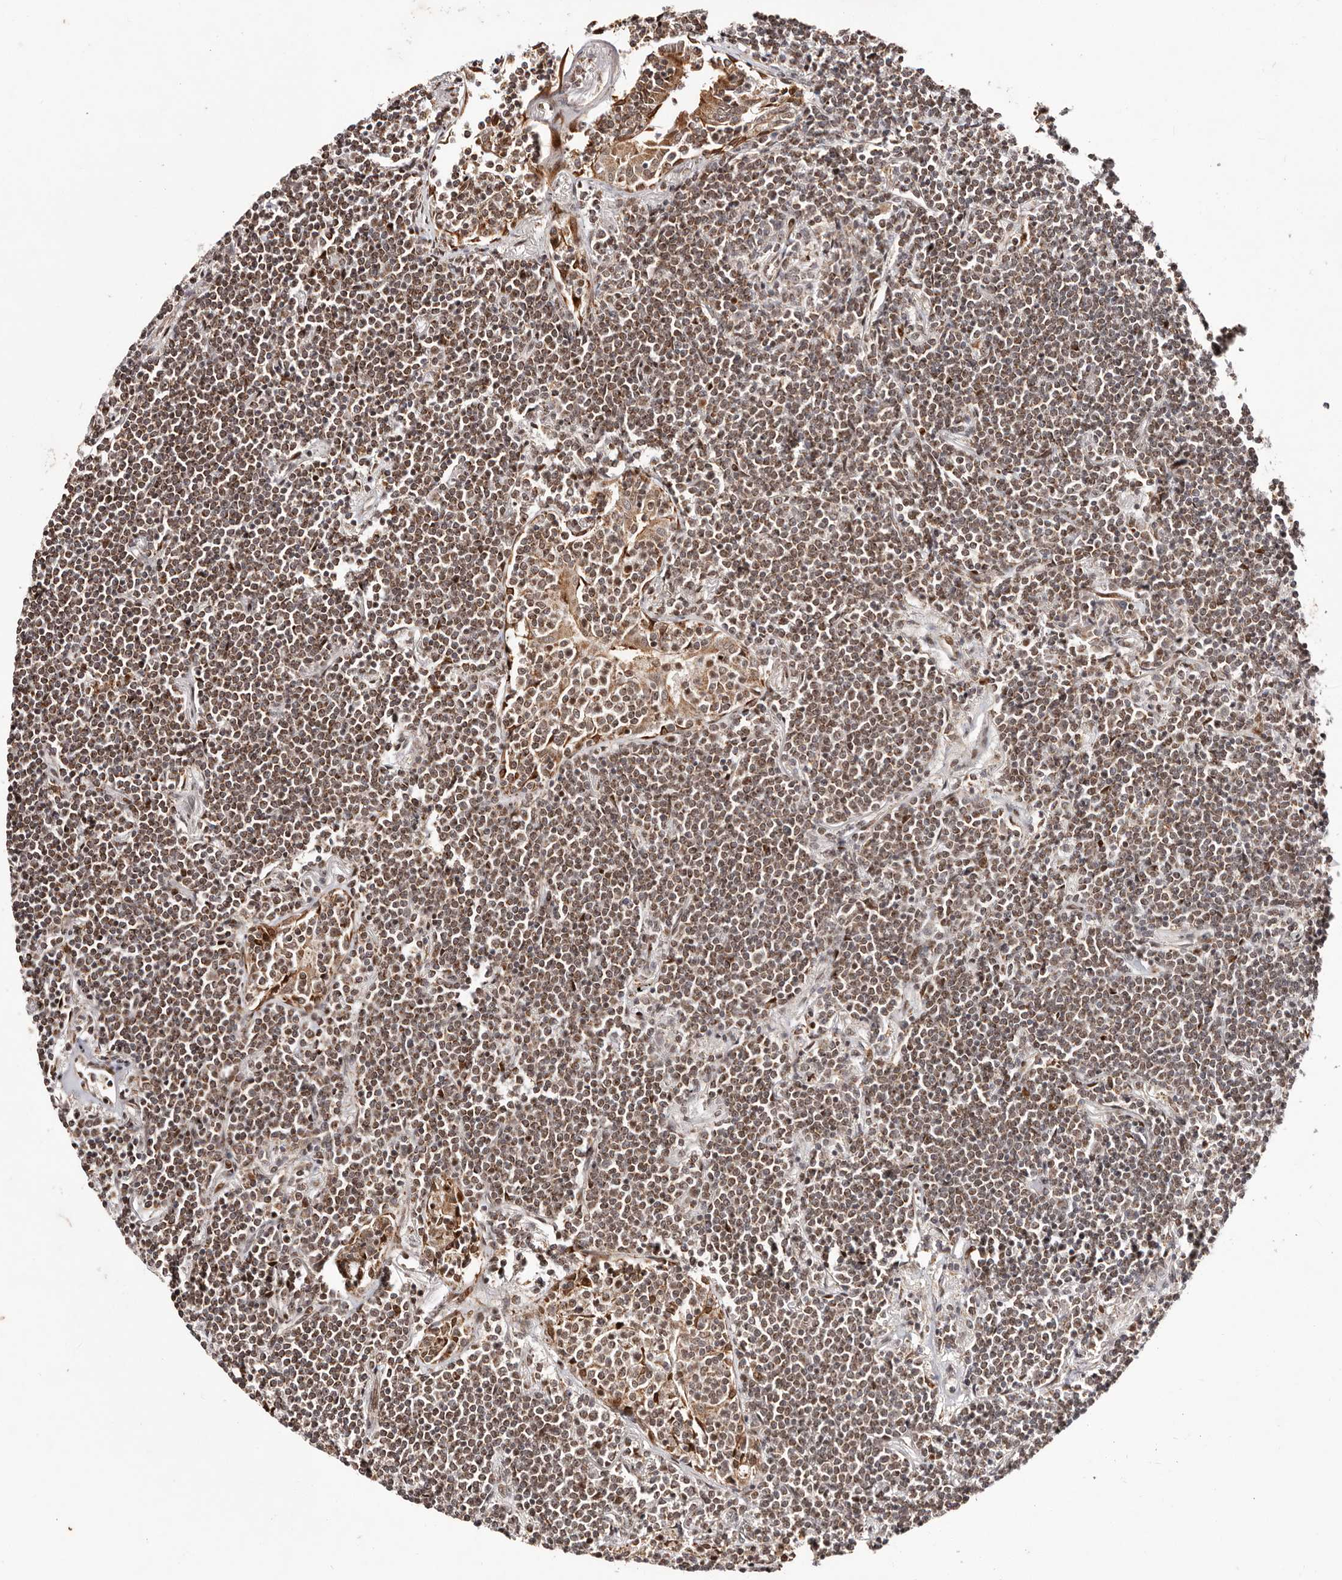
{"staining": {"intensity": "moderate", "quantity": ">75%", "location": "cytoplasmic/membranous,nuclear"}, "tissue": "lymphoma", "cell_type": "Tumor cells", "image_type": "cancer", "snomed": [{"axis": "morphology", "description": "Malignant lymphoma, non-Hodgkin's type, Low grade"}, {"axis": "topography", "description": "Lung"}], "caption": "Tumor cells show medium levels of moderate cytoplasmic/membranous and nuclear staining in approximately >75% of cells in low-grade malignant lymphoma, non-Hodgkin's type.", "gene": "HIVEP3", "patient": {"sex": "female", "age": 71}}